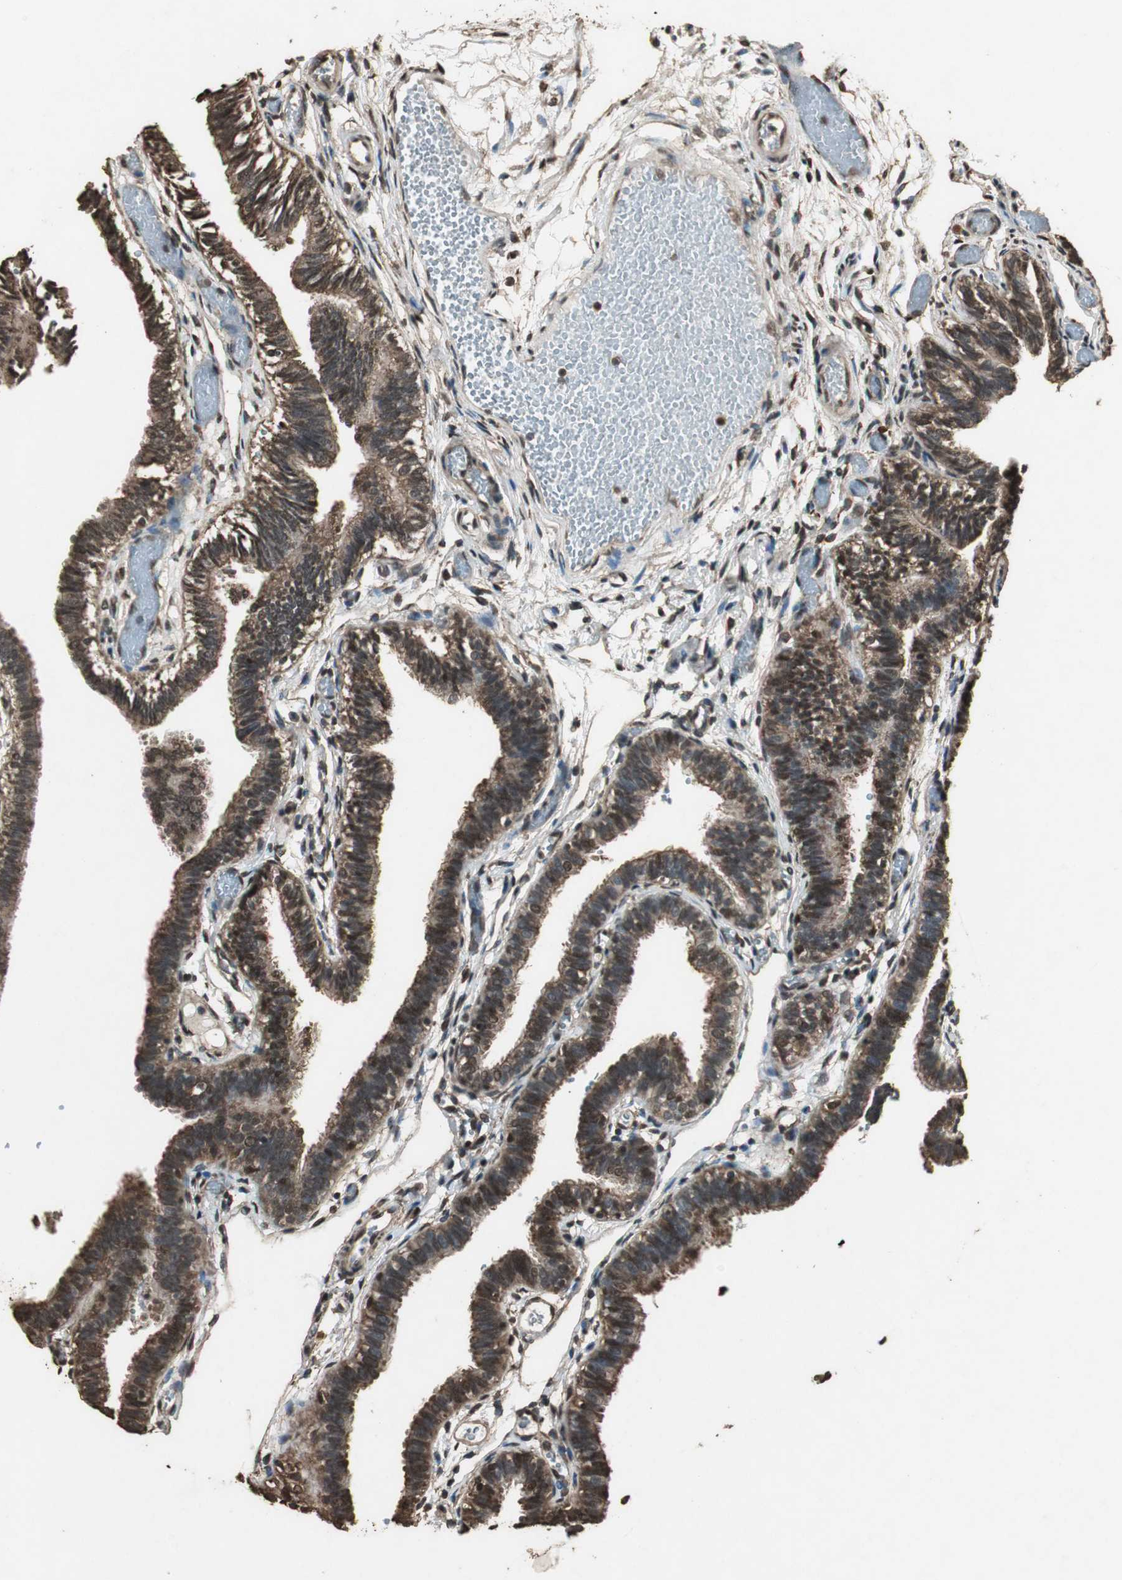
{"staining": {"intensity": "strong", "quantity": ">75%", "location": "cytoplasmic/membranous,nuclear"}, "tissue": "fallopian tube", "cell_type": "Glandular cells", "image_type": "normal", "snomed": [{"axis": "morphology", "description": "Normal tissue, NOS"}, {"axis": "topography", "description": "Fallopian tube"}], "caption": "IHC photomicrograph of benign fallopian tube: fallopian tube stained using immunohistochemistry shows high levels of strong protein expression localized specifically in the cytoplasmic/membranous,nuclear of glandular cells, appearing as a cytoplasmic/membranous,nuclear brown color.", "gene": "PPP1R13B", "patient": {"sex": "female", "age": 29}}